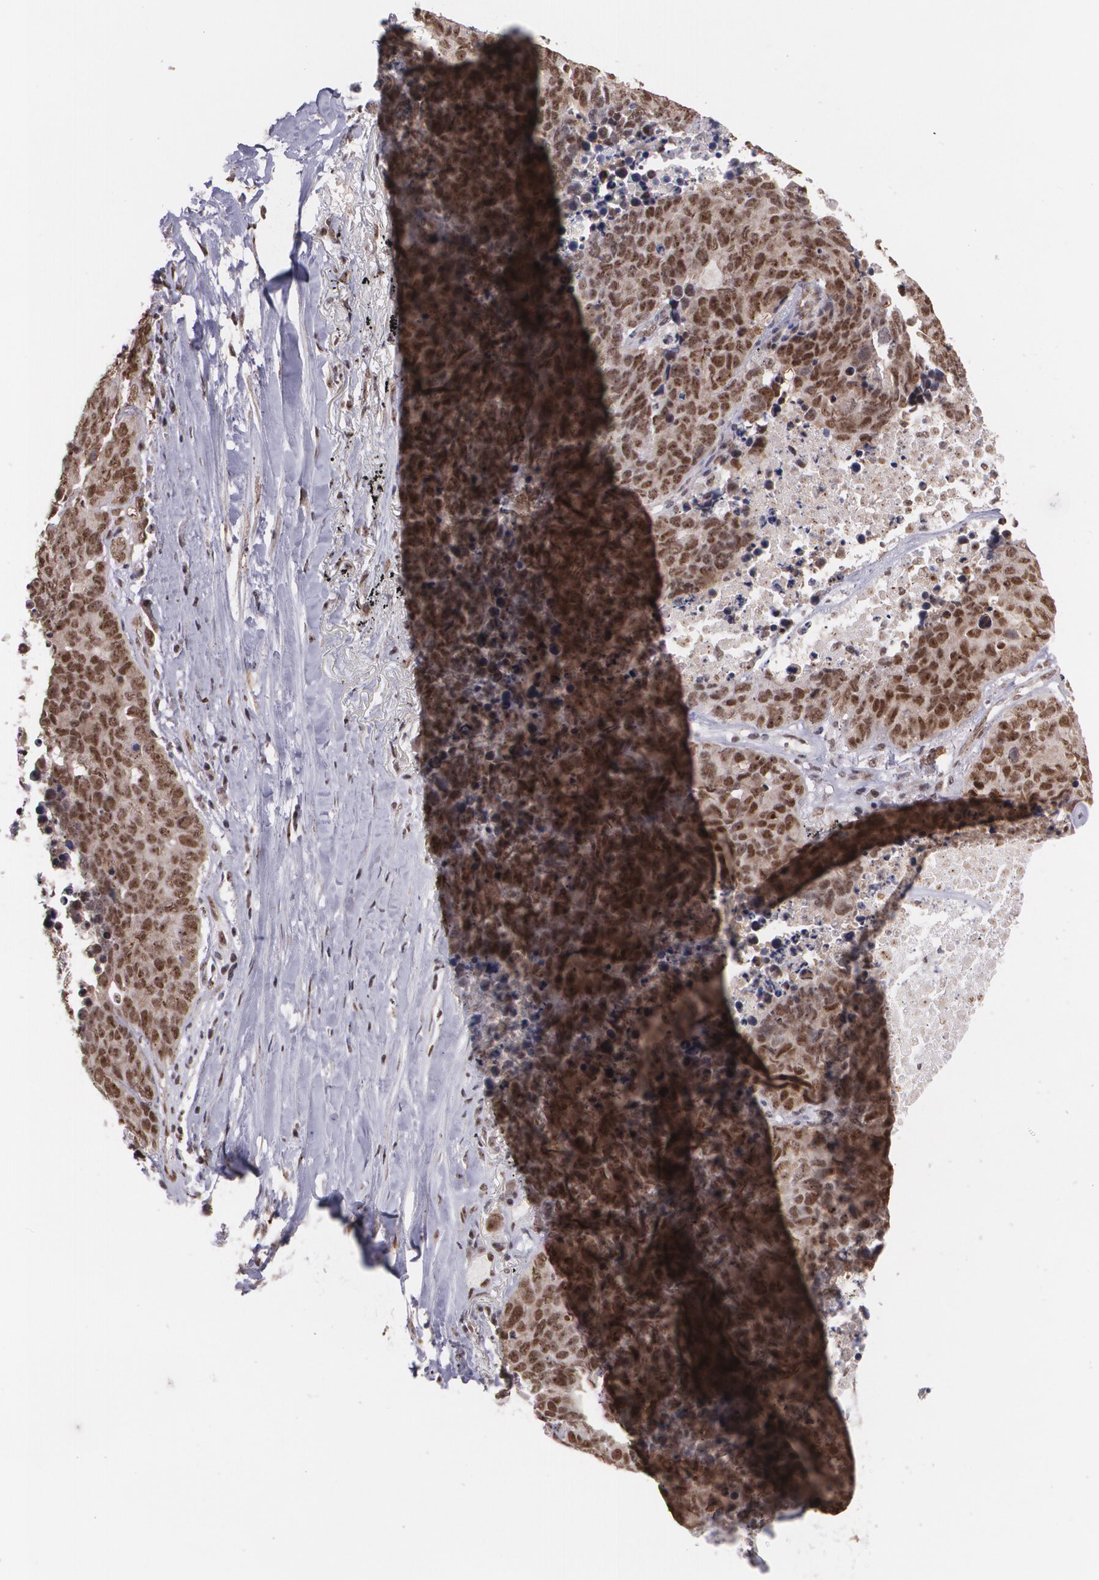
{"staining": {"intensity": "moderate", "quantity": ">75%", "location": "cytoplasmic/membranous,nuclear"}, "tissue": "lung cancer", "cell_type": "Tumor cells", "image_type": "cancer", "snomed": [{"axis": "morphology", "description": "Carcinoid, malignant, NOS"}, {"axis": "topography", "description": "Lung"}], "caption": "DAB (3,3'-diaminobenzidine) immunohistochemical staining of human lung cancer (carcinoid (malignant)) exhibits moderate cytoplasmic/membranous and nuclear protein positivity in about >75% of tumor cells.", "gene": "C6orf15", "patient": {"sex": "male", "age": 60}}